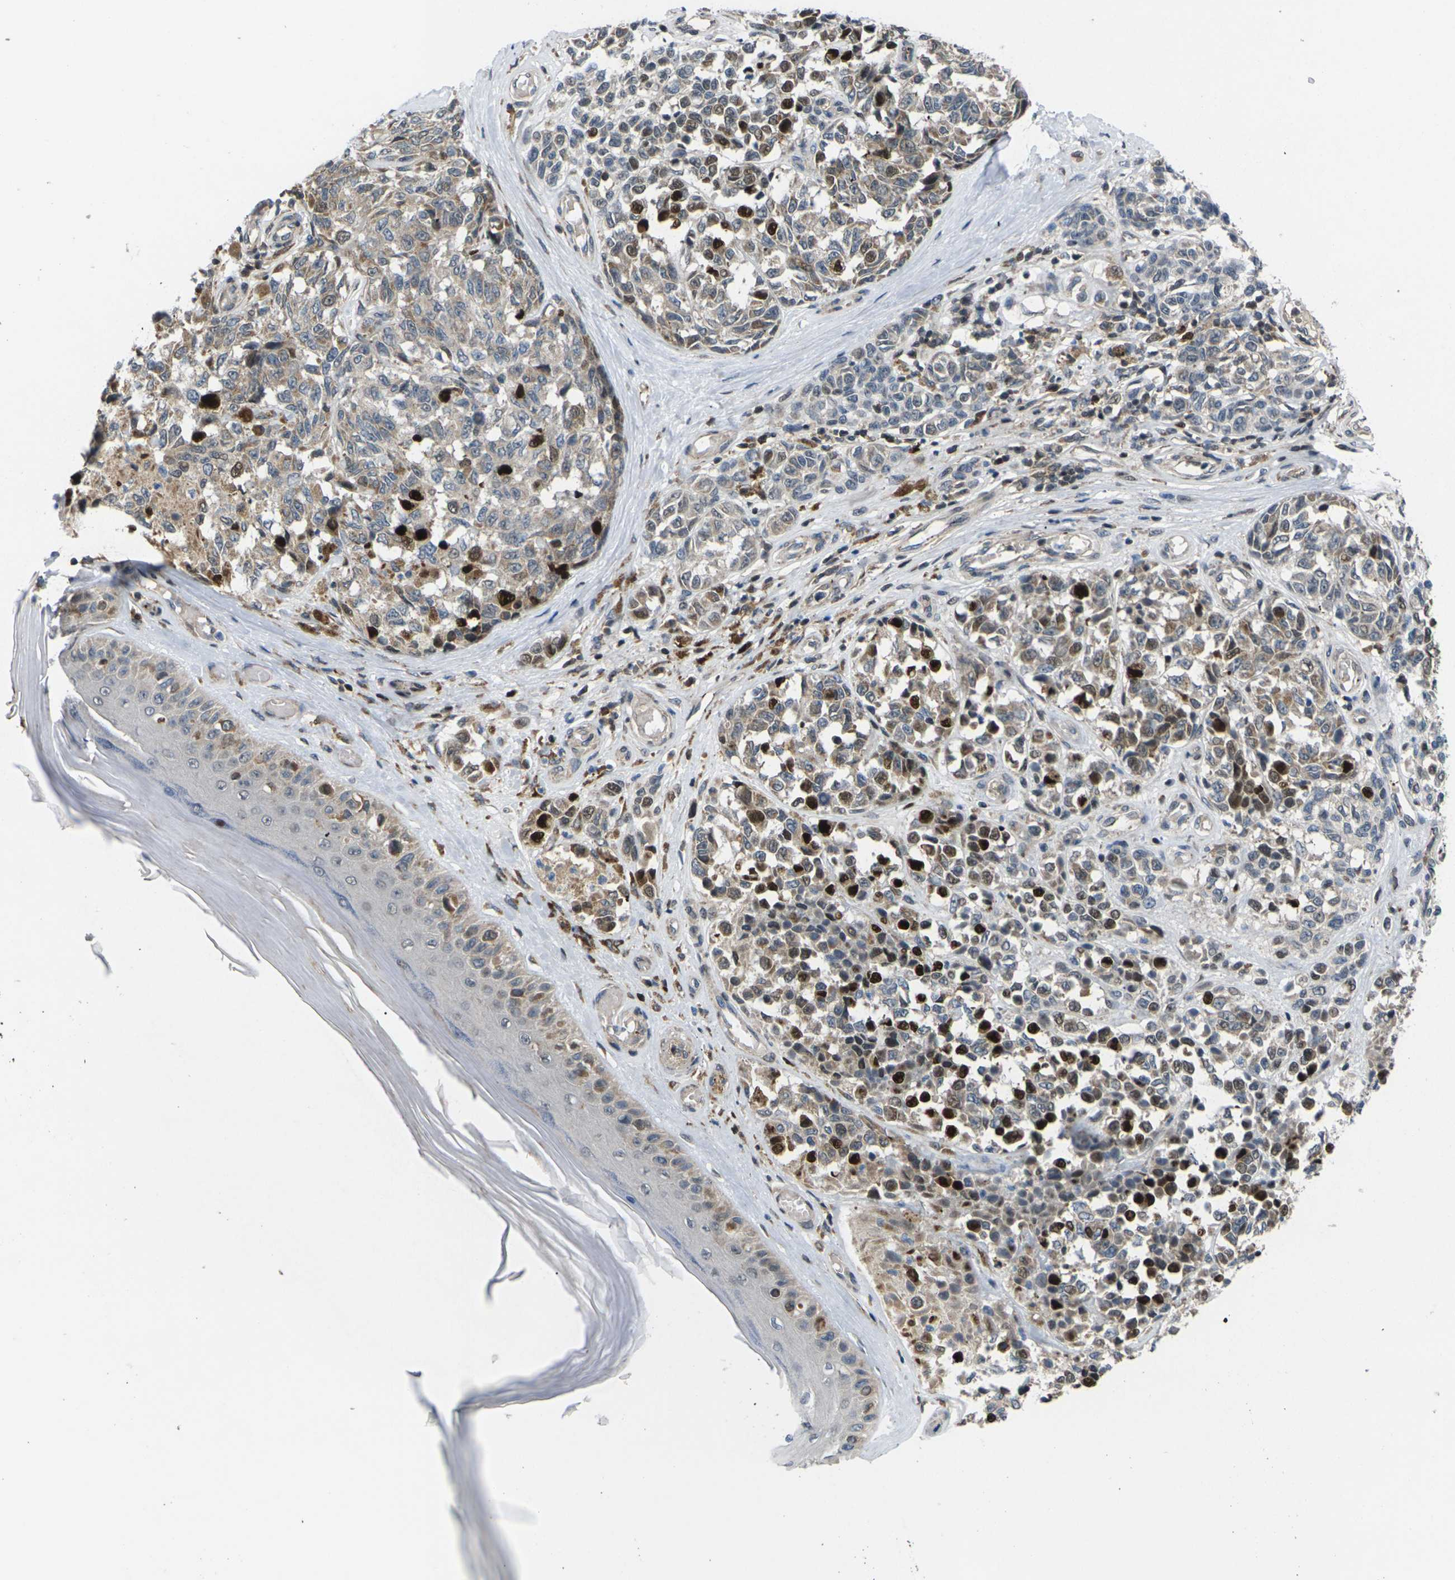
{"staining": {"intensity": "moderate", "quantity": ">75%", "location": "cytoplasmic/membranous"}, "tissue": "melanoma", "cell_type": "Tumor cells", "image_type": "cancer", "snomed": [{"axis": "morphology", "description": "Malignant melanoma, NOS"}, {"axis": "topography", "description": "Skin"}], "caption": "Immunohistochemistry (IHC) staining of melanoma, which displays medium levels of moderate cytoplasmic/membranous staining in approximately >75% of tumor cells indicating moderate cytoplasmic/membranous protein positivity. The staining was performed using DAB (brown) for protein detection and nuclei were counterstained in hematoxylin (blue).", "gene": "RPS6KA3", "patient": {"sex": "female", "age": 64}}